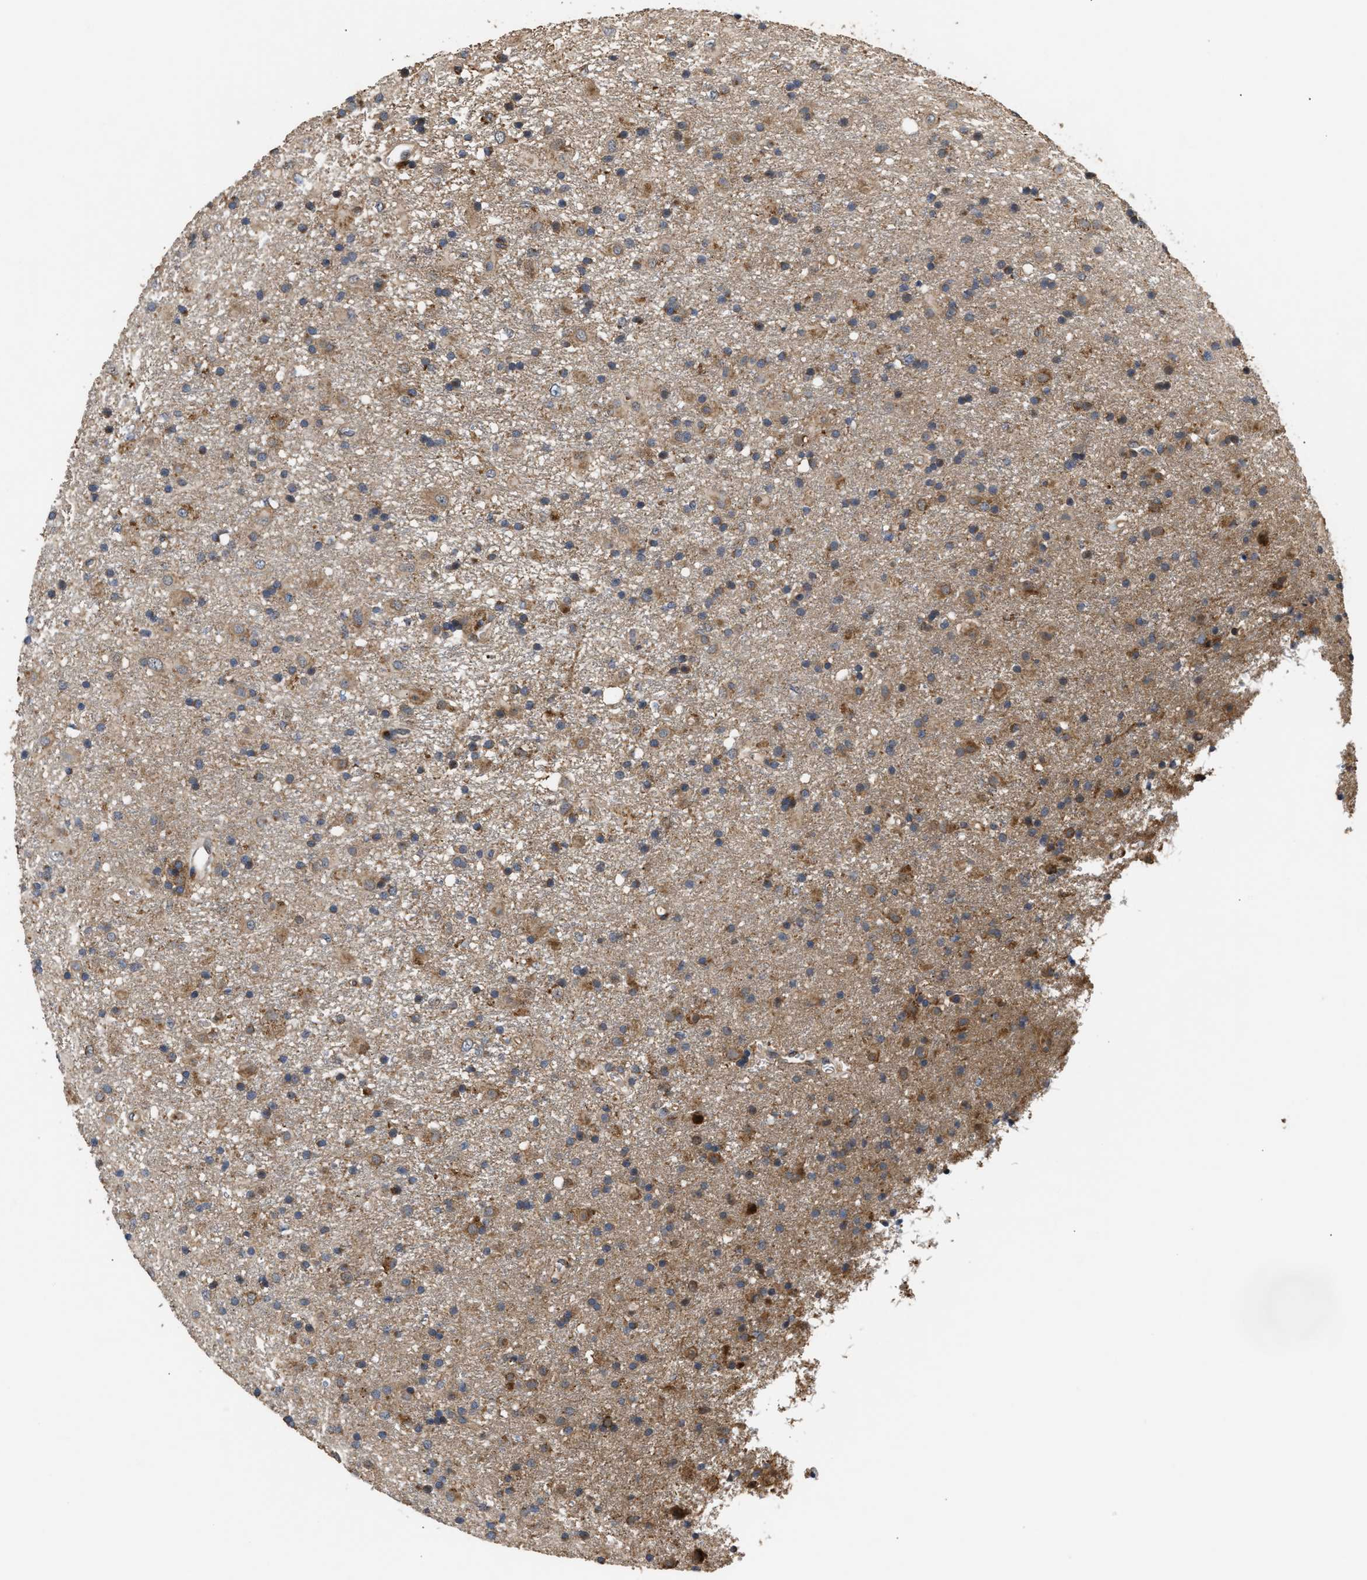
{"staining": {"intensity": "moderate", "quantity": "25%-75%", "location": "cytoplasmic/membranous"}, "tissue": "glioma", "cell_type": "Tumor cells", "image_type": "cancer", "snomed": [{"axis": "morphology", "description": "Glioma, malignant, Low grade"}, {"axis": "topography", "description": "Brain"}], "caption": "About 25%-75% of tumor cells in malignant glioma (low-grade) exhibit moderate cytoplasmic/membranous protein positivity as visualized by brown immunohistochemical staining.", "gene": "GOSR1", "patient": {"sex": "male", "age": 65}}